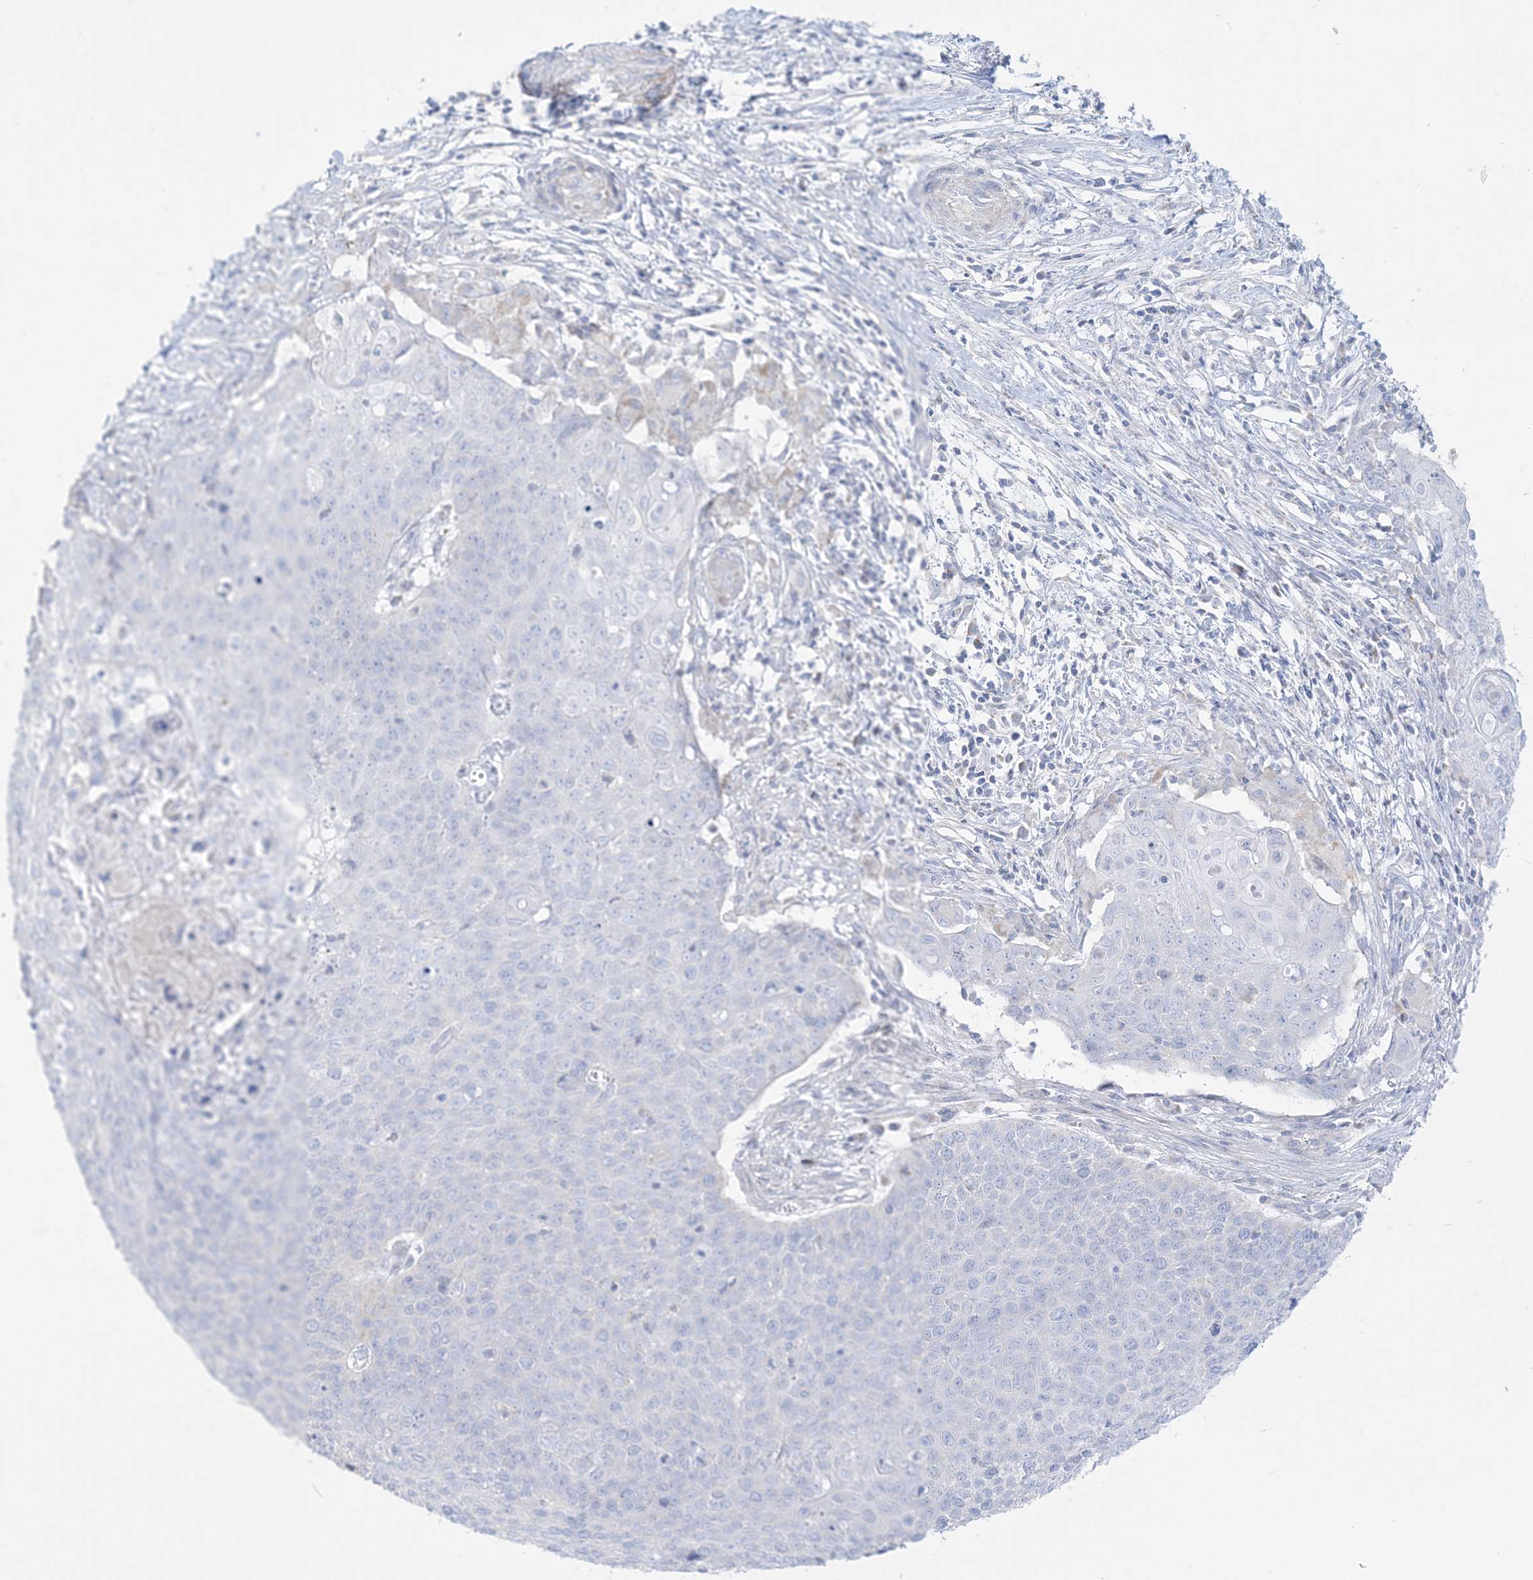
{"staining": {"intensity": "negative", "quantity": "none", "location": "none"}, "tissue": "cervical cancer", "cell_type": "Tumor cells", "image_type": "cancer", "snomed": [{"axis": "morphology", "description": "Squamous cell carcinoma, NOS"}, {"axis": "topography", "description": "Cervix"}], "caption": "Tumor cells show no significant protein expression in squamous cell carcinoma (cervical).", "gene": "SLC26A3", "patient": {"sex": "female", "age": 39}}